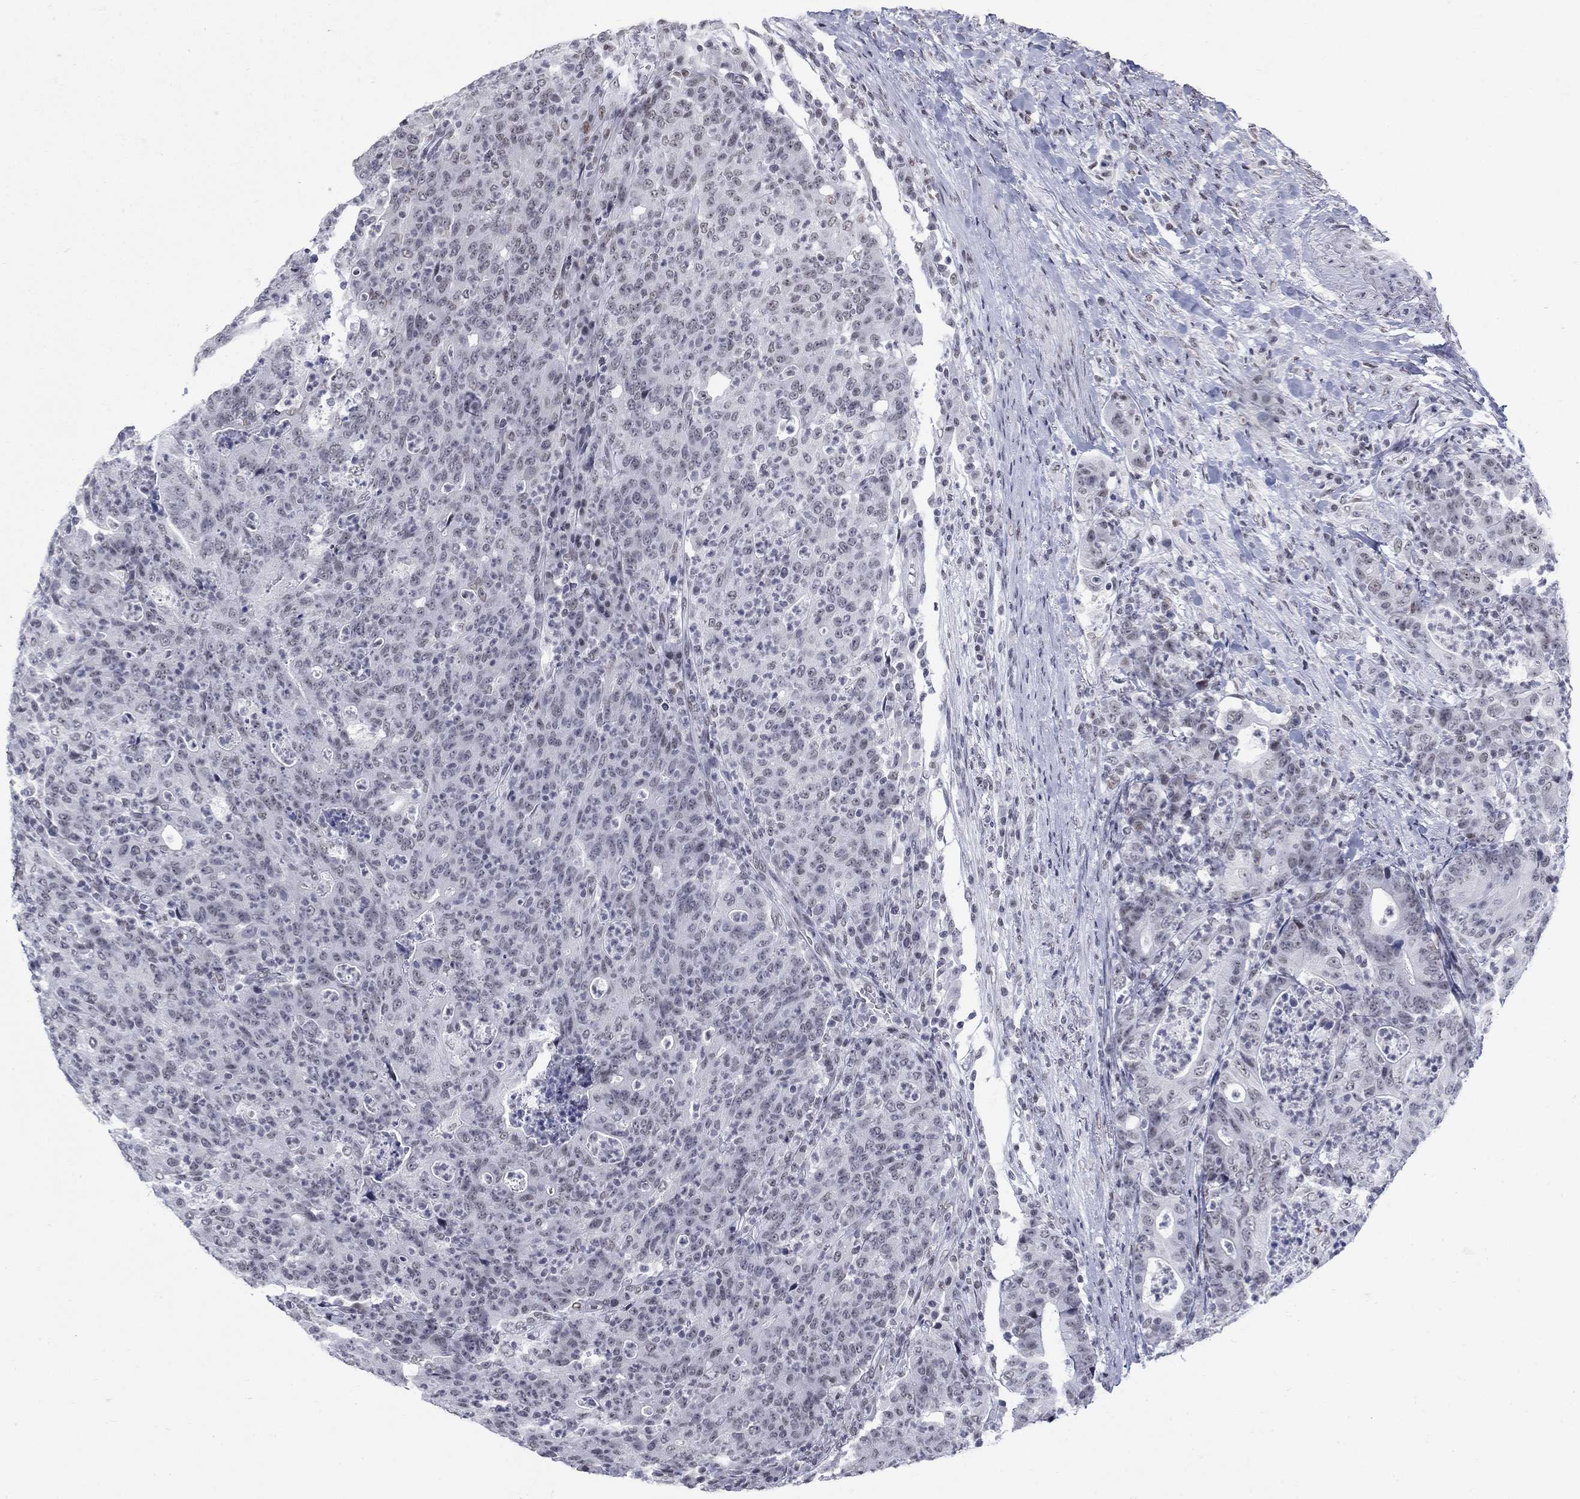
{"staining": {"intensity": "negative", "quantity": "none", "location": "none"}, "tissue": "colorectal cancer", "cell_type": "Tumor cells", "image_type": "cancer", "snomed": [{"axis": "morphology", "description": "Adenocarcinoma, NOS"}, {"axis": "topography", "description": "Colon"}], "caption": "Tumor cells are negative for brown protein staining in colorectal cancer (adenocarcinoma).", "gene": "NPAS3", "patient": {"sex": "male", "age": 70}}